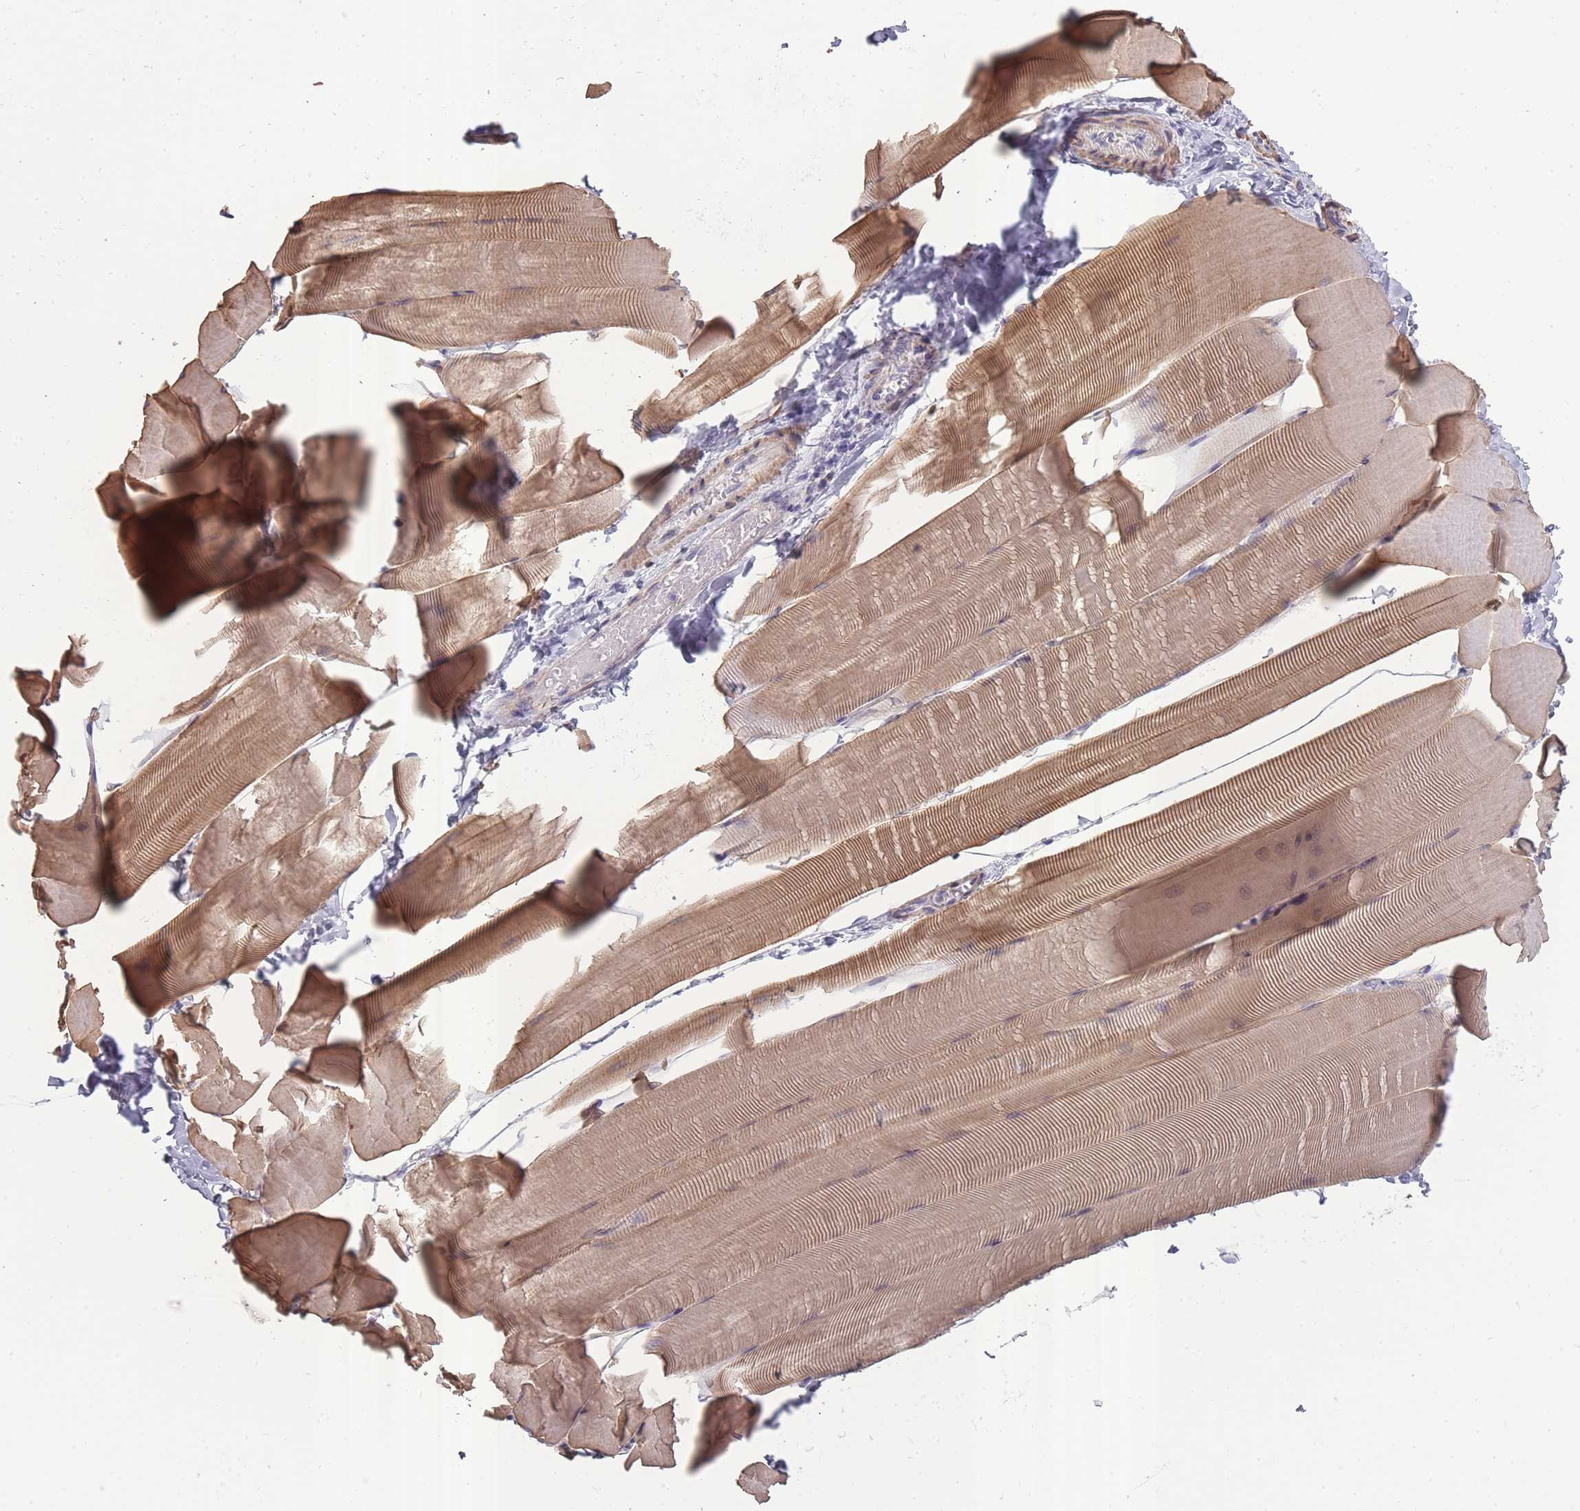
{"staining": {"intensity": "moderate", "quantity": "25%-75%", "location": "cytoplasmic/membranous"}, "tissue": "skeletal muscle", "cell_type": "Myocytes", "image_type": "normal", "snomed": [{"axis": "morphology", "description": "Normal tissue, NOS"}, {"axis": "topography", "description": "Skeletal muscle"}], "caption": "Protein staining displays moderate cytoplasmic/membranous staining in approximately 25%-75% of myocytes in normal skeletal muscle. The staining is performed using DAB brown chromogen to label protein expression. The nuclei are counter-stained blue using hematoxylin.", "gene": "SLC8A2", "patient": {"sex": "male", "age": 25}}